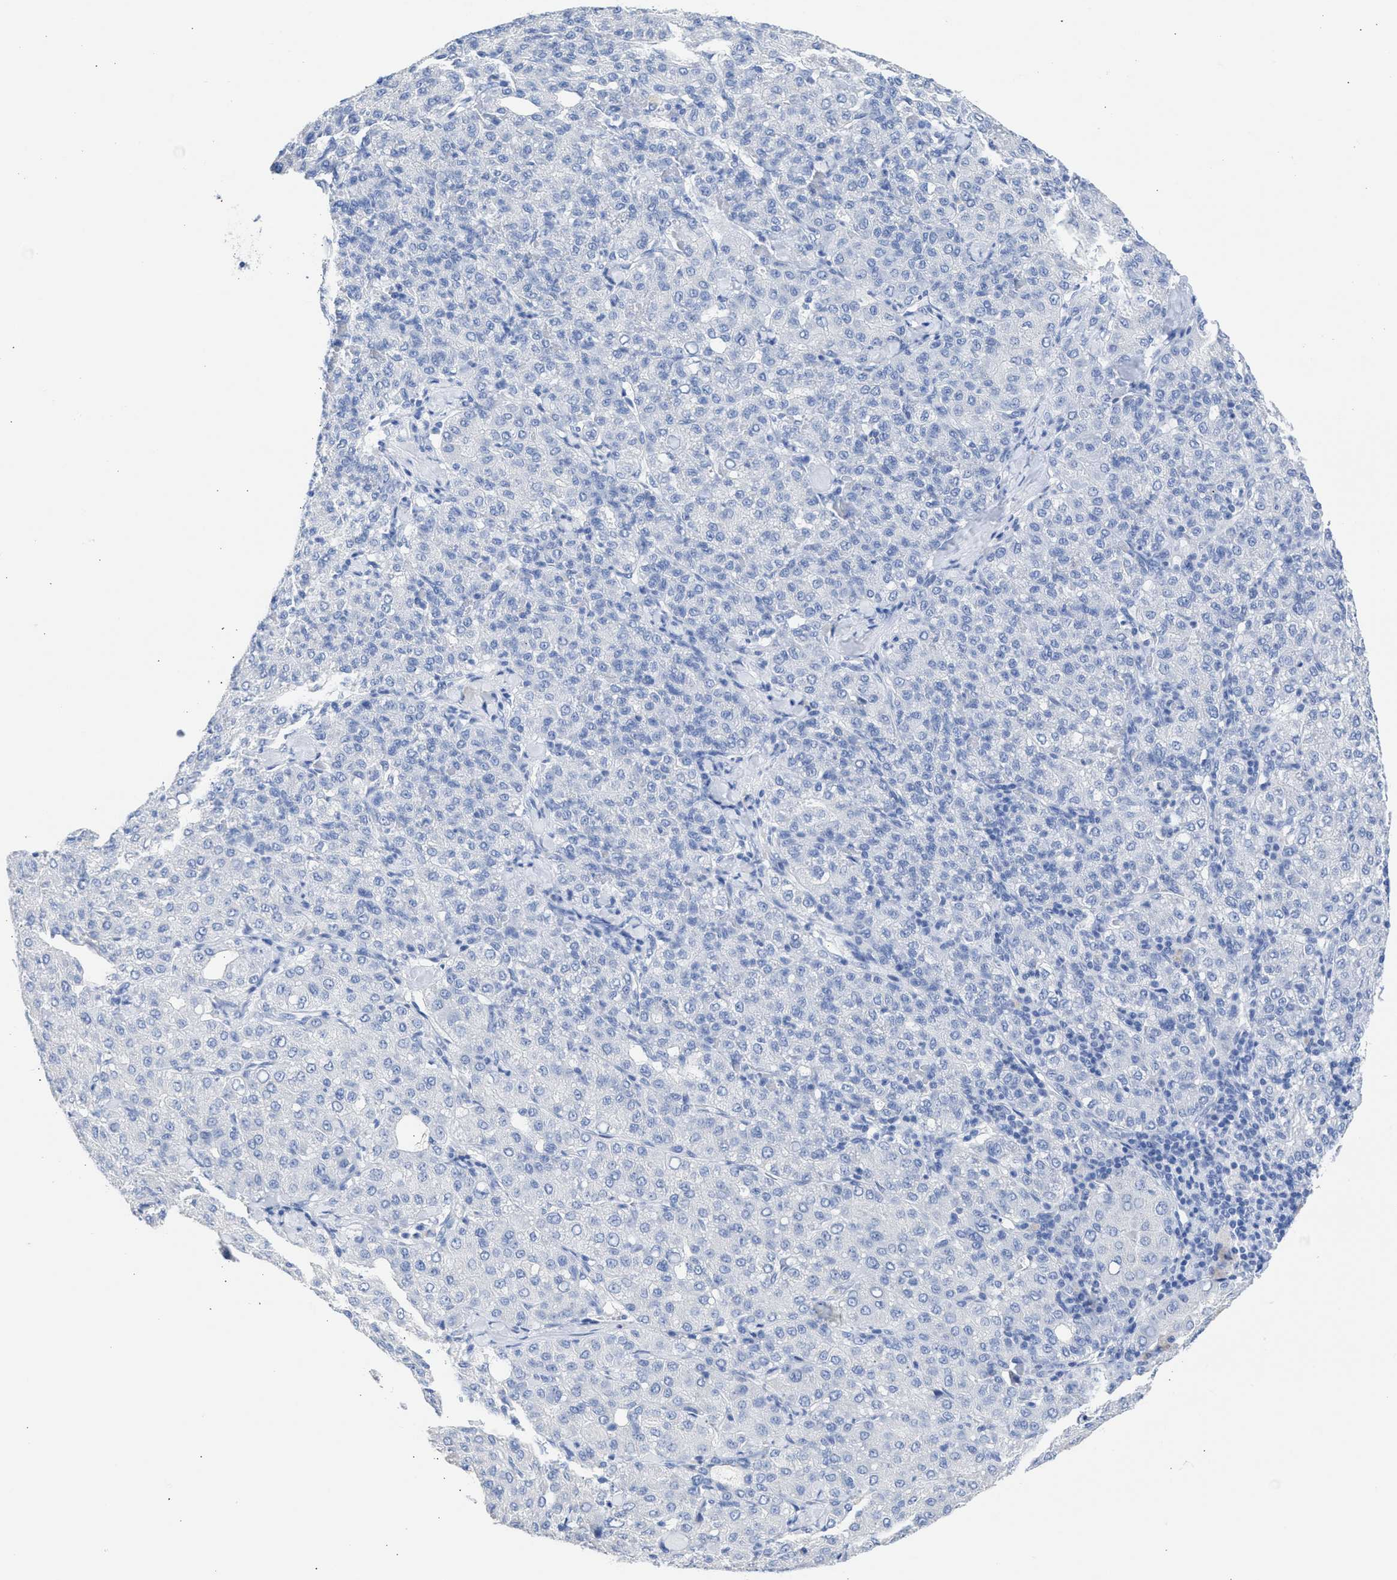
{"staining": {"intensity": "negative", "quantity": "none", "location": "none"}, "tissue": "liver cancer", "cell_type": "Tumor cells", "image_type": "cancer", "snomed": [{"axis": "morphology", "description": "Carcinoma, Hepatocellular, NOS"}, {"axis": "topography", "description": "Liver"}], "caption": "Immunohistochemistry micrograph of neoplastic tissue: hepatocellular carcinoma (liver) stained with DAB exhibits no significant protein expression in tumor cells.", "gene": "NCAM1", "patient": {"sex": "male", "age": 65}}